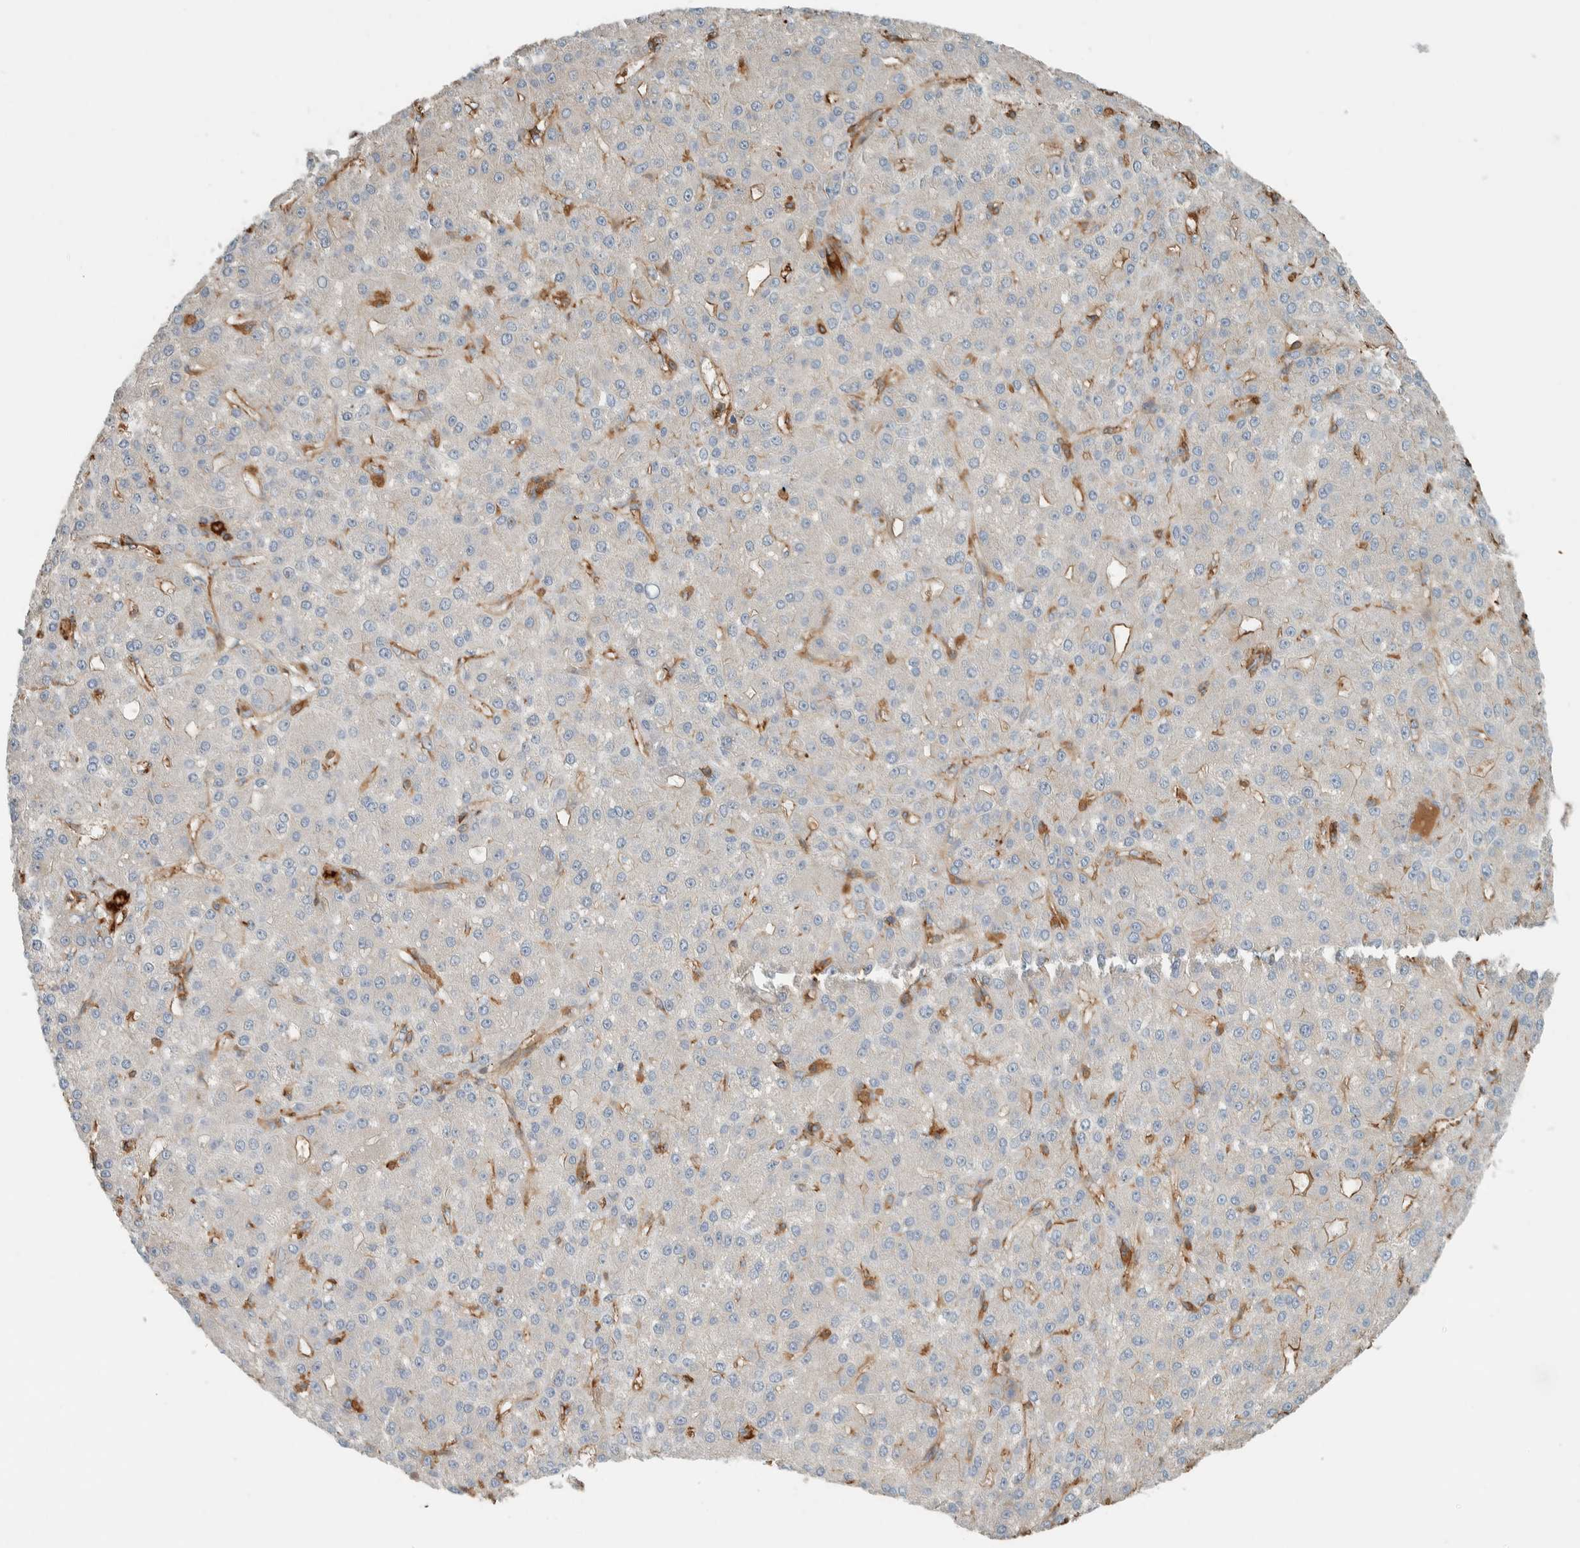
{"staining": {"intensity": "negative", "quantity": "none", "location": "none"}, "tissue": "liver cancer", "cell_type": "Tumor cells", "image_type": "cancer", "snomed": [{"axis": "morphology", "description": "Carcinoma, Hepatocellular, NOS"}, {"axis": "topography", "description": "Liver"}], "caption": "This is an IHC image of human liver hepatocellular carcinoma. There is no expression in tumor cells.", "gene": "CTBP2", "patient": {"sex": "male", "age": 67}}